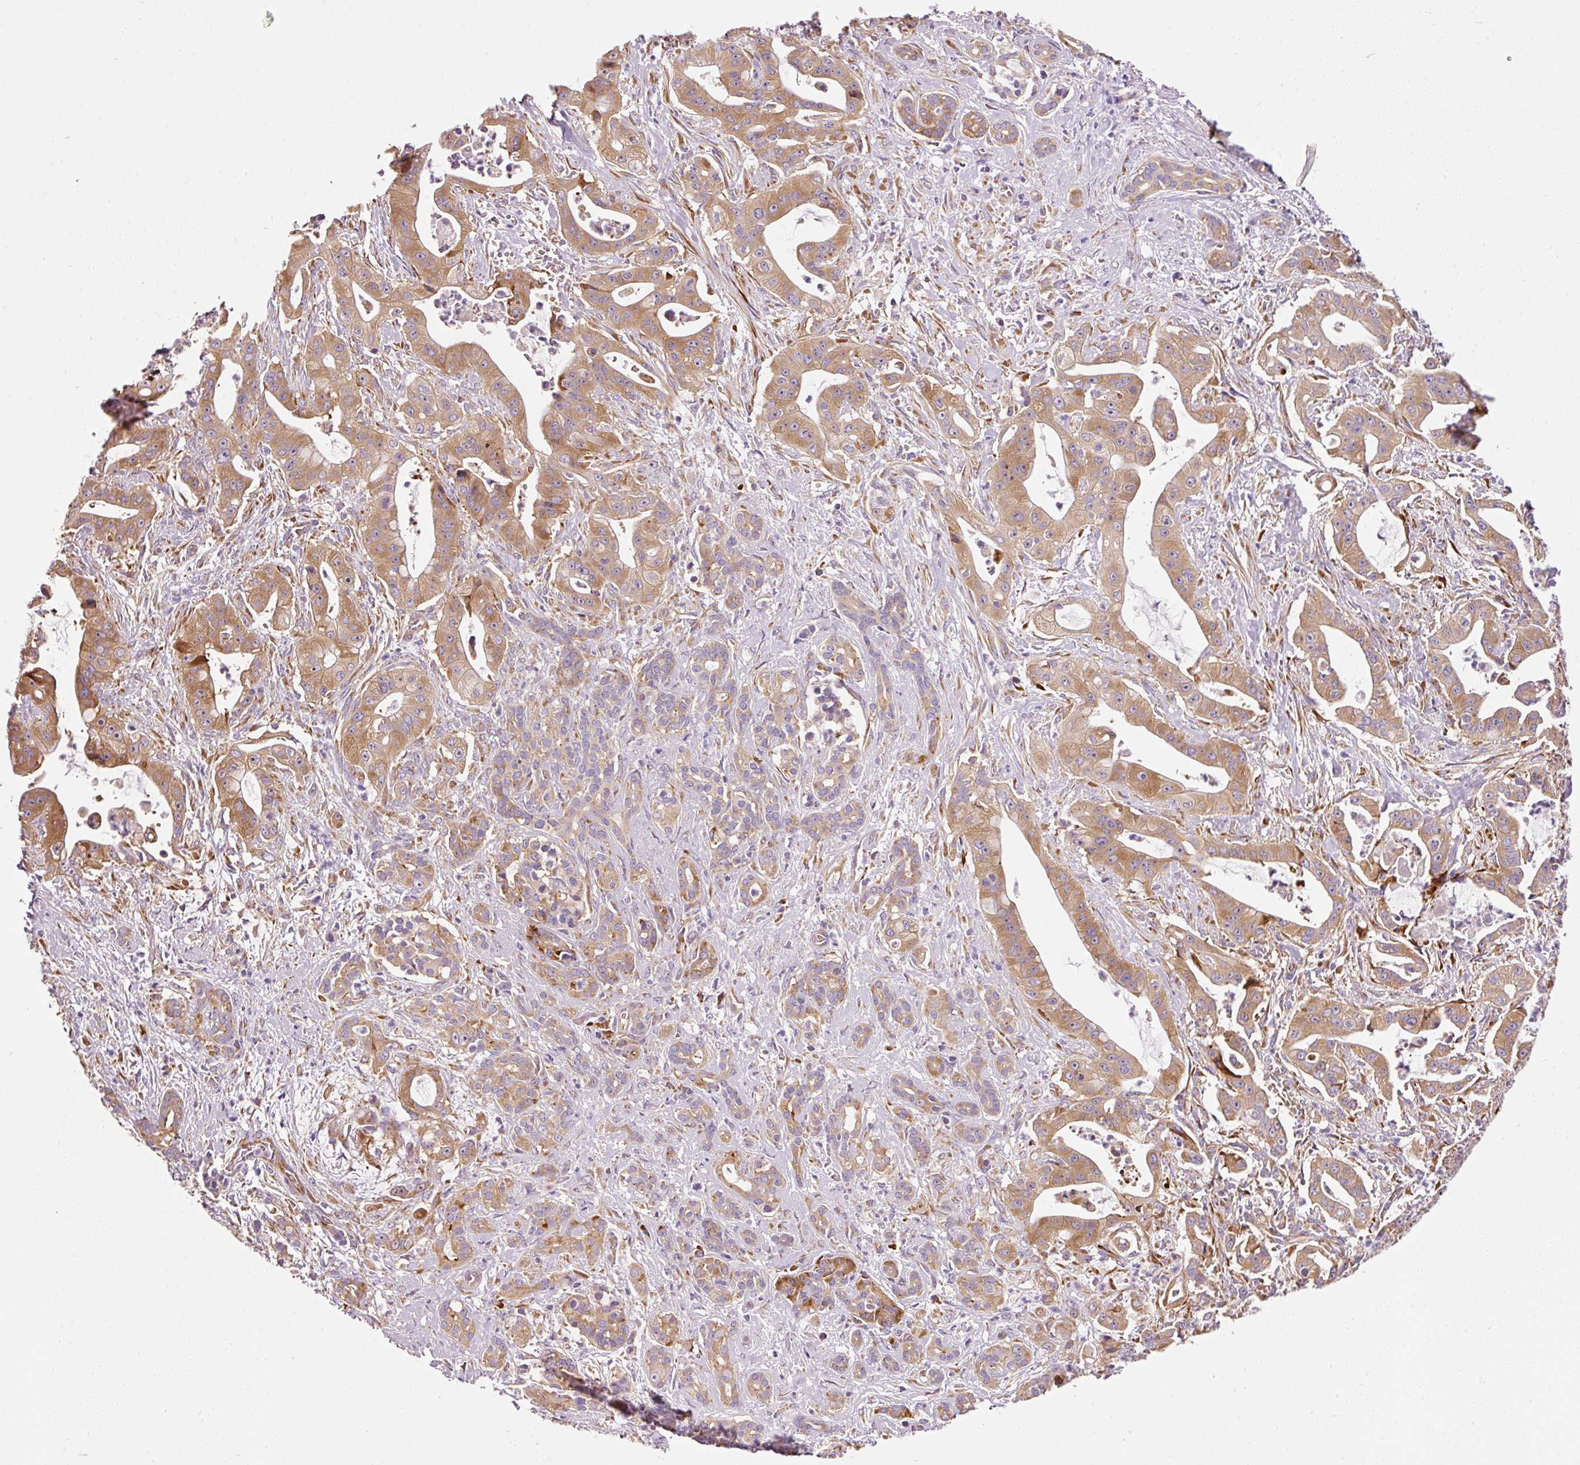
{"staining": {"intensity": "moderate", "quantity": ">75%", "location": "cytoplasmic/membranous"}, "tissue": "pancreatic cancer", "cell_type": "Tumor cells", "image_type": "cancer", "snomed": [{"axis": "morphology", "description": "Adenocarcinoma, NOS"}, {"axis": "topography", "description": "Pancreas"}], "caption": "Immunohistochemistry of human pancreatic cancer reveals medium levels of moderate cytoplasmic/membranous expression in about >75% of tumor cells.", "gene": "RPL10A", "patient": {"sex": "male", "age": 57}}